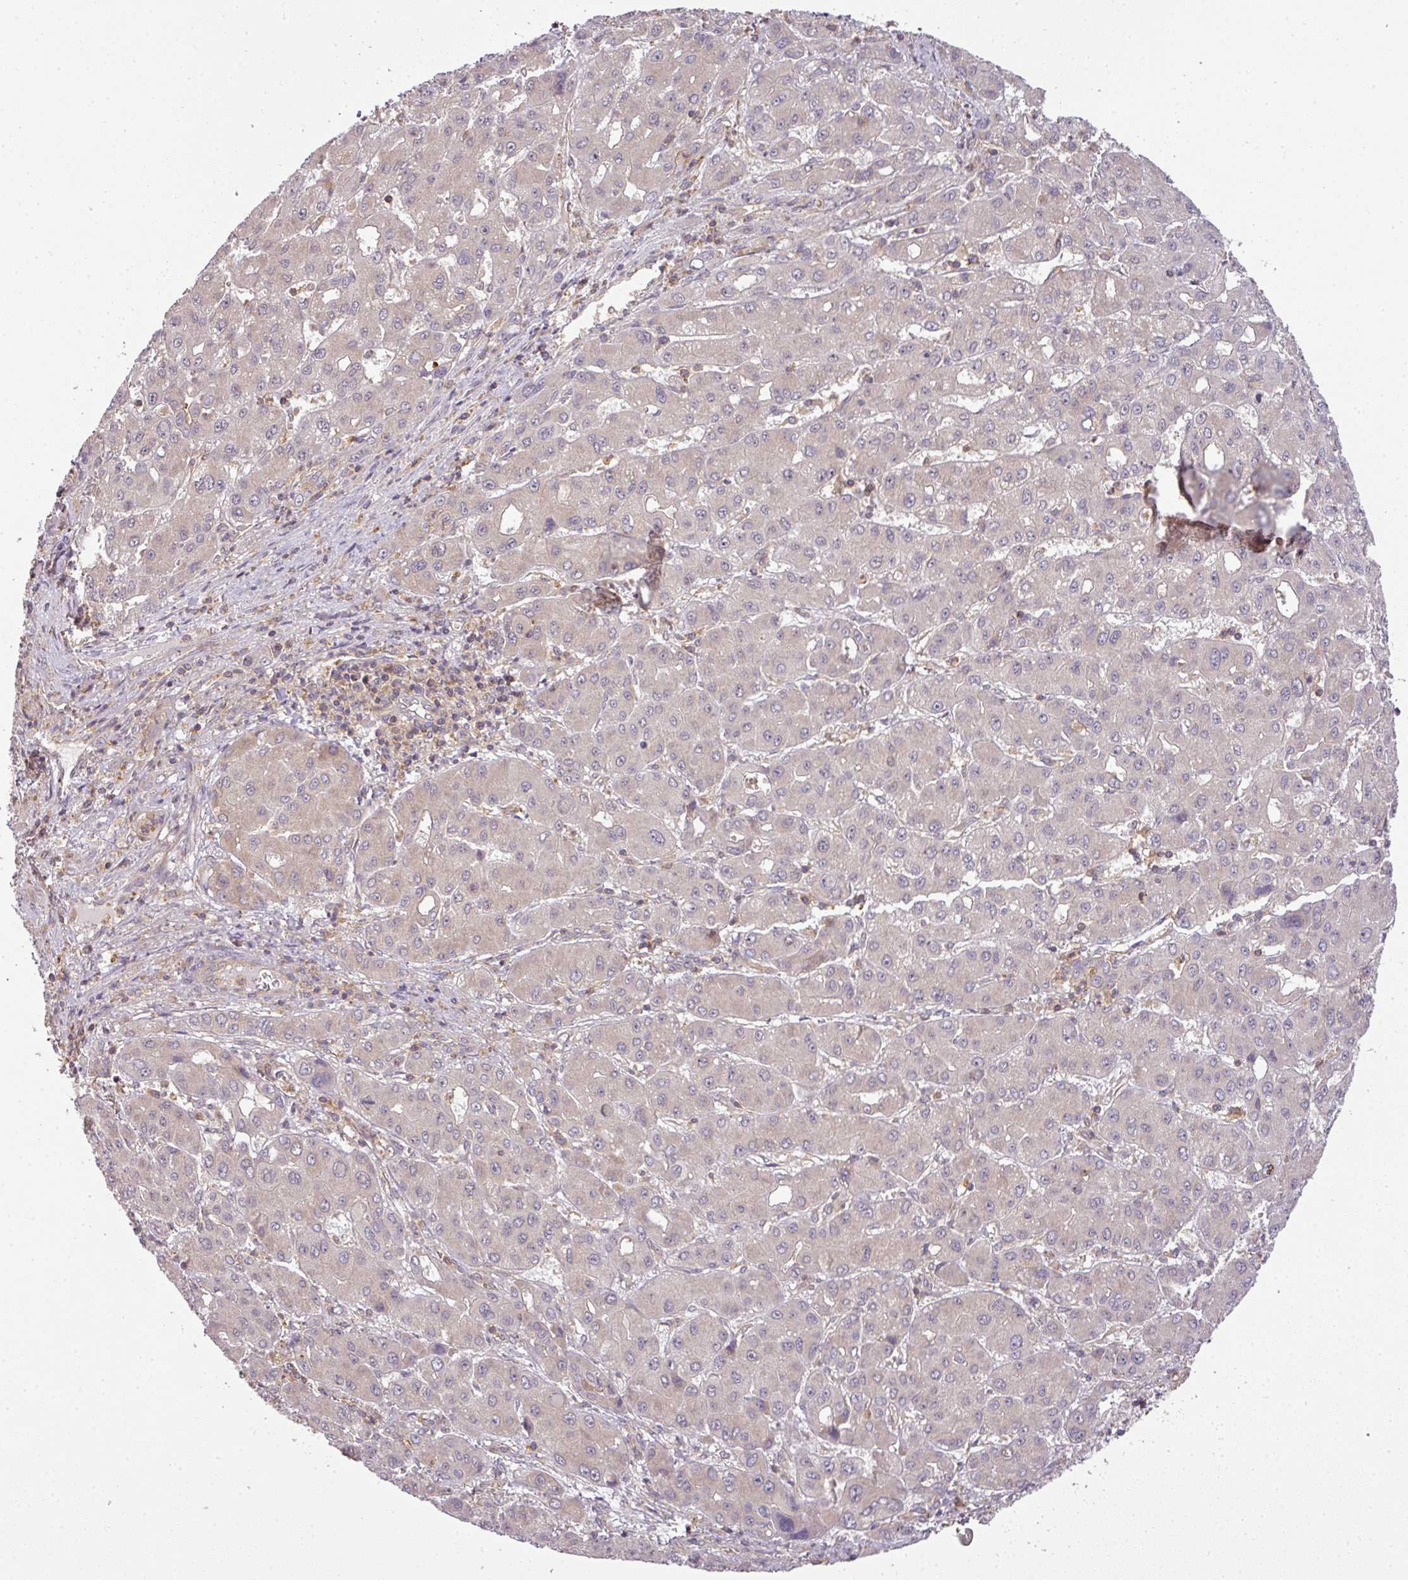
{"staining": {"intensity": "negative", "quantity": "none", "location": "none"}, "tissue": "liver cancer", "cell_type": "Tumor cells", "image_type": "cancer", "snomed": [{"axis": "morphology", "description": "Carcinoma, Hepatocellular, NOS"}, {"axis": "topography", "description": "Liver"}], "caption": "Liver hepatocellular carcinoma was stained to show a protein in brown. There is no significant expression in tumor cells. Brightfield microscopy of immunohistochemistry (IHC) stained with DAB (brown) and hematoxylin (blue), captured at high magnification.", "gene": "TCL1B", "patient": {"sex": "male", "age": 55}}